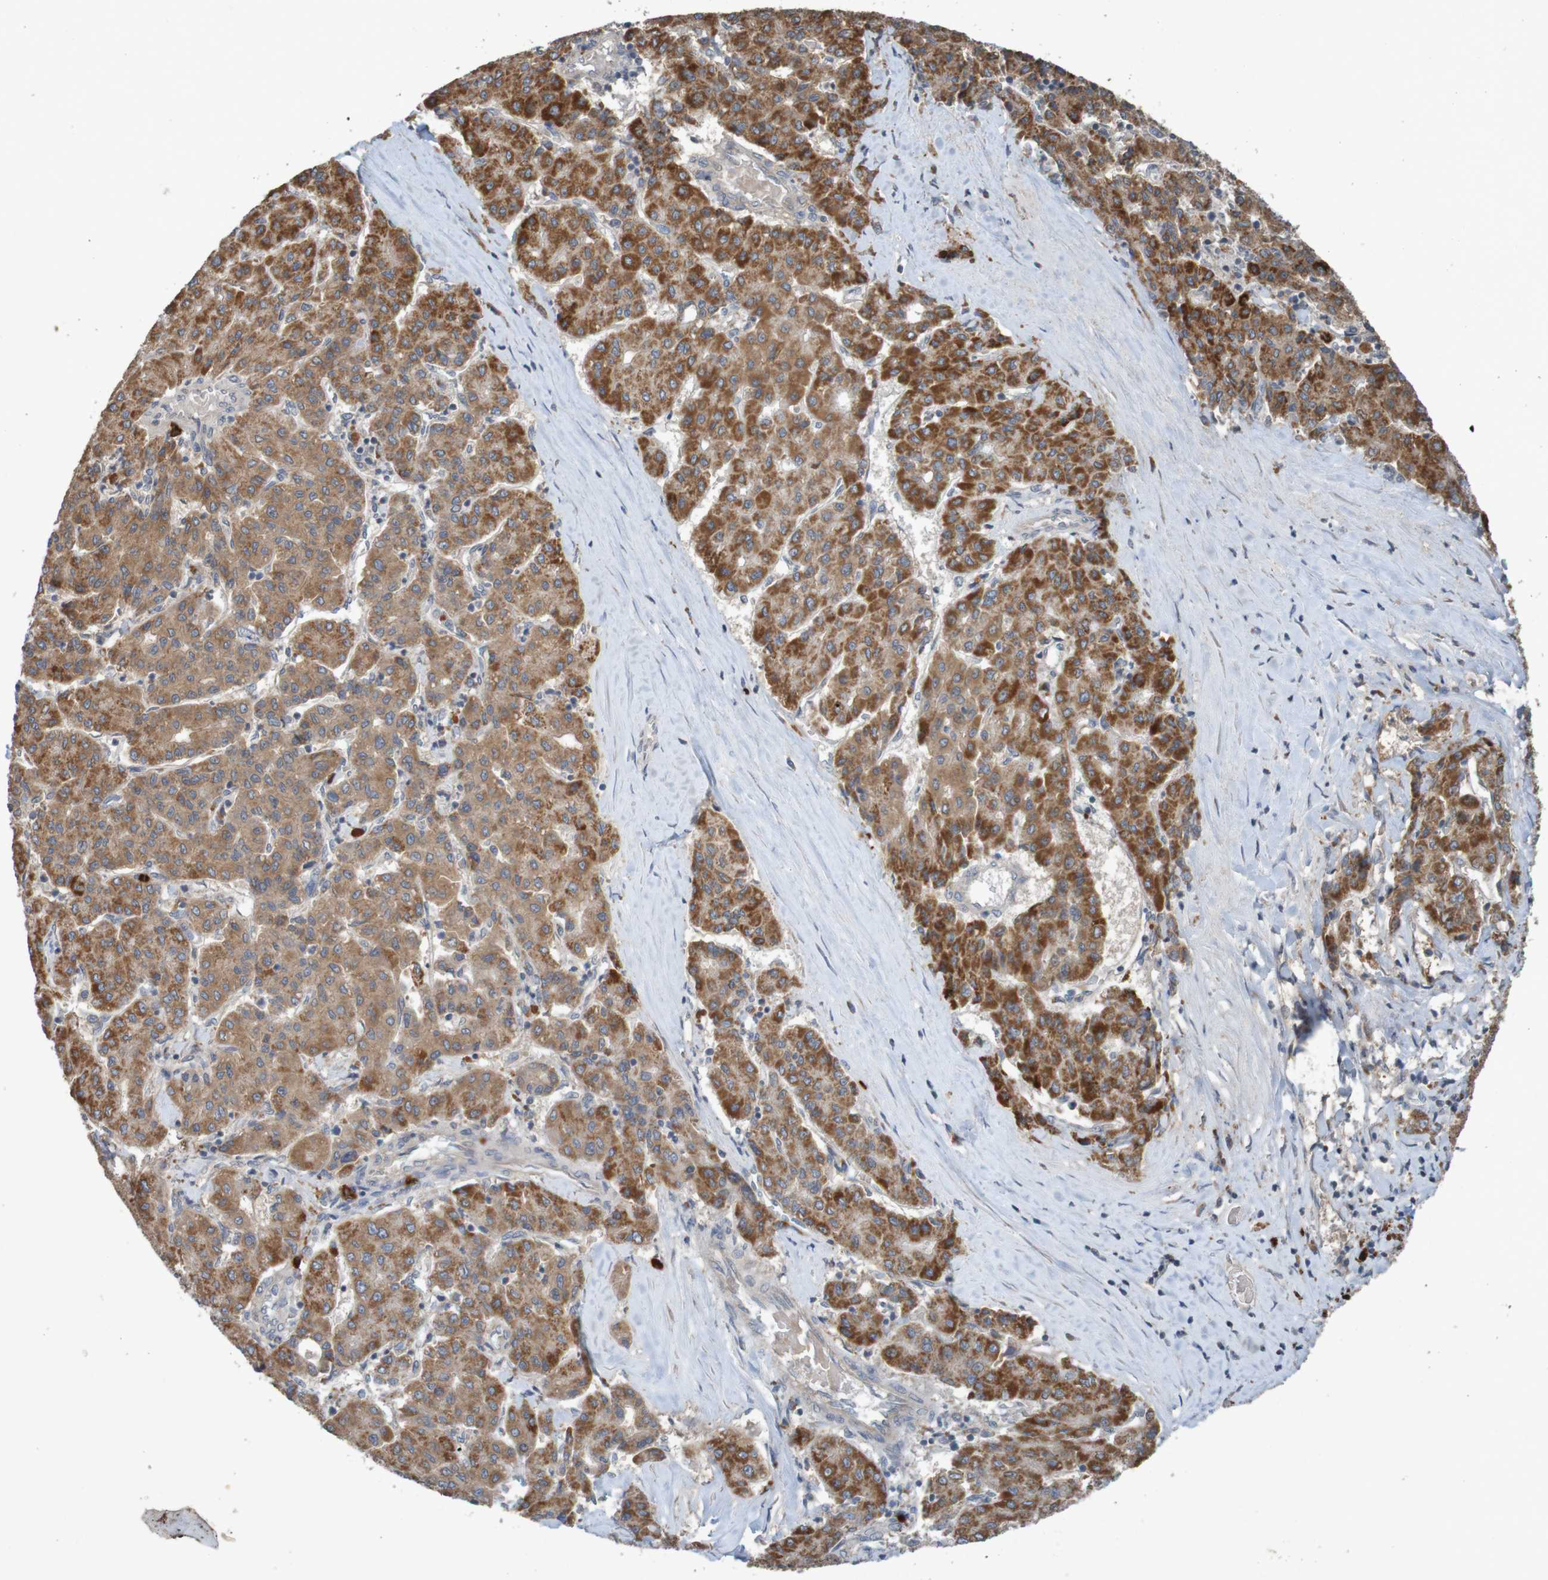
{"staining": {"intensity": "strong", "quantity": ">75%", "location": "cytoplasmic/membranous"}, "tissue": "liver cancer", "cell_type": "Tumor cells", "image_type": "cancer", "snomed": [{"axis": "morphology", "description": "Carcinoma, Hepatocellular, NOS"}, {"axis": "topography", "description": "Liver"}], "caption": "Protein staining exhibits strong cytoplasmic/membranous positivity in approximately >75% of tumor cells in liver cancer (hepatocellular carcinoma).", "gene": "B3GAT2", "patient": {"sex": "male", "age": 65}}